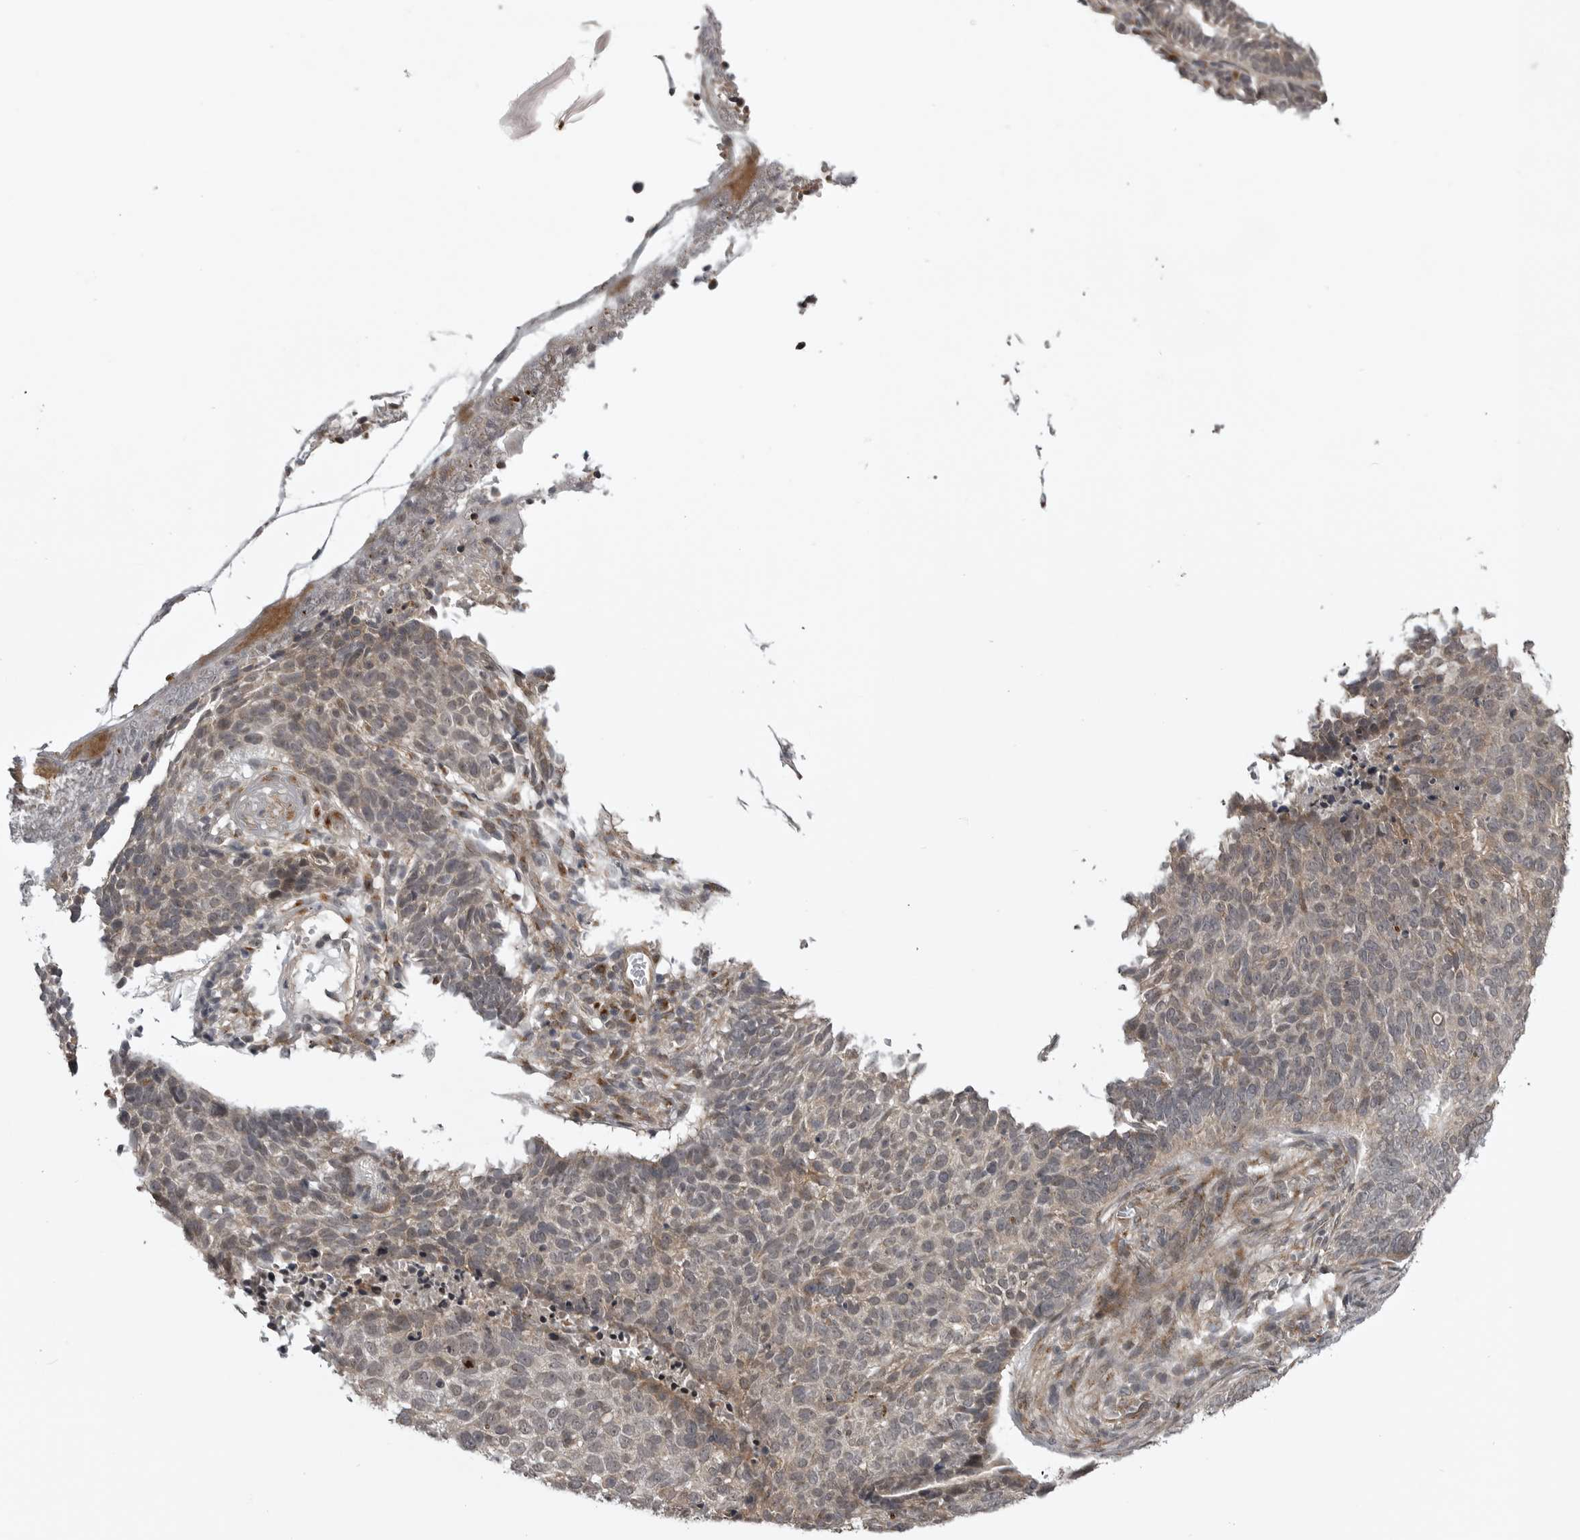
{"staining": {"intensity": "moderate", "quantity": "25%-75%", "location": "cytoplasmic/membranous"}, "tissue": "skin cancer", "cell_type": "Tumor cells", "image_type": "cancer", "snomed": [{"axis": "morphology", "description": "Basal cell carcinoma"}, {"axis": "topography", "description": "Skin"}], "caption": "Skin cancer stained for a protein demonstrates moderate cytoplasmic/membranous positivity in tumor cells.", "gene": "SNX16", "patient": {"sex": "male", "age": 85}}